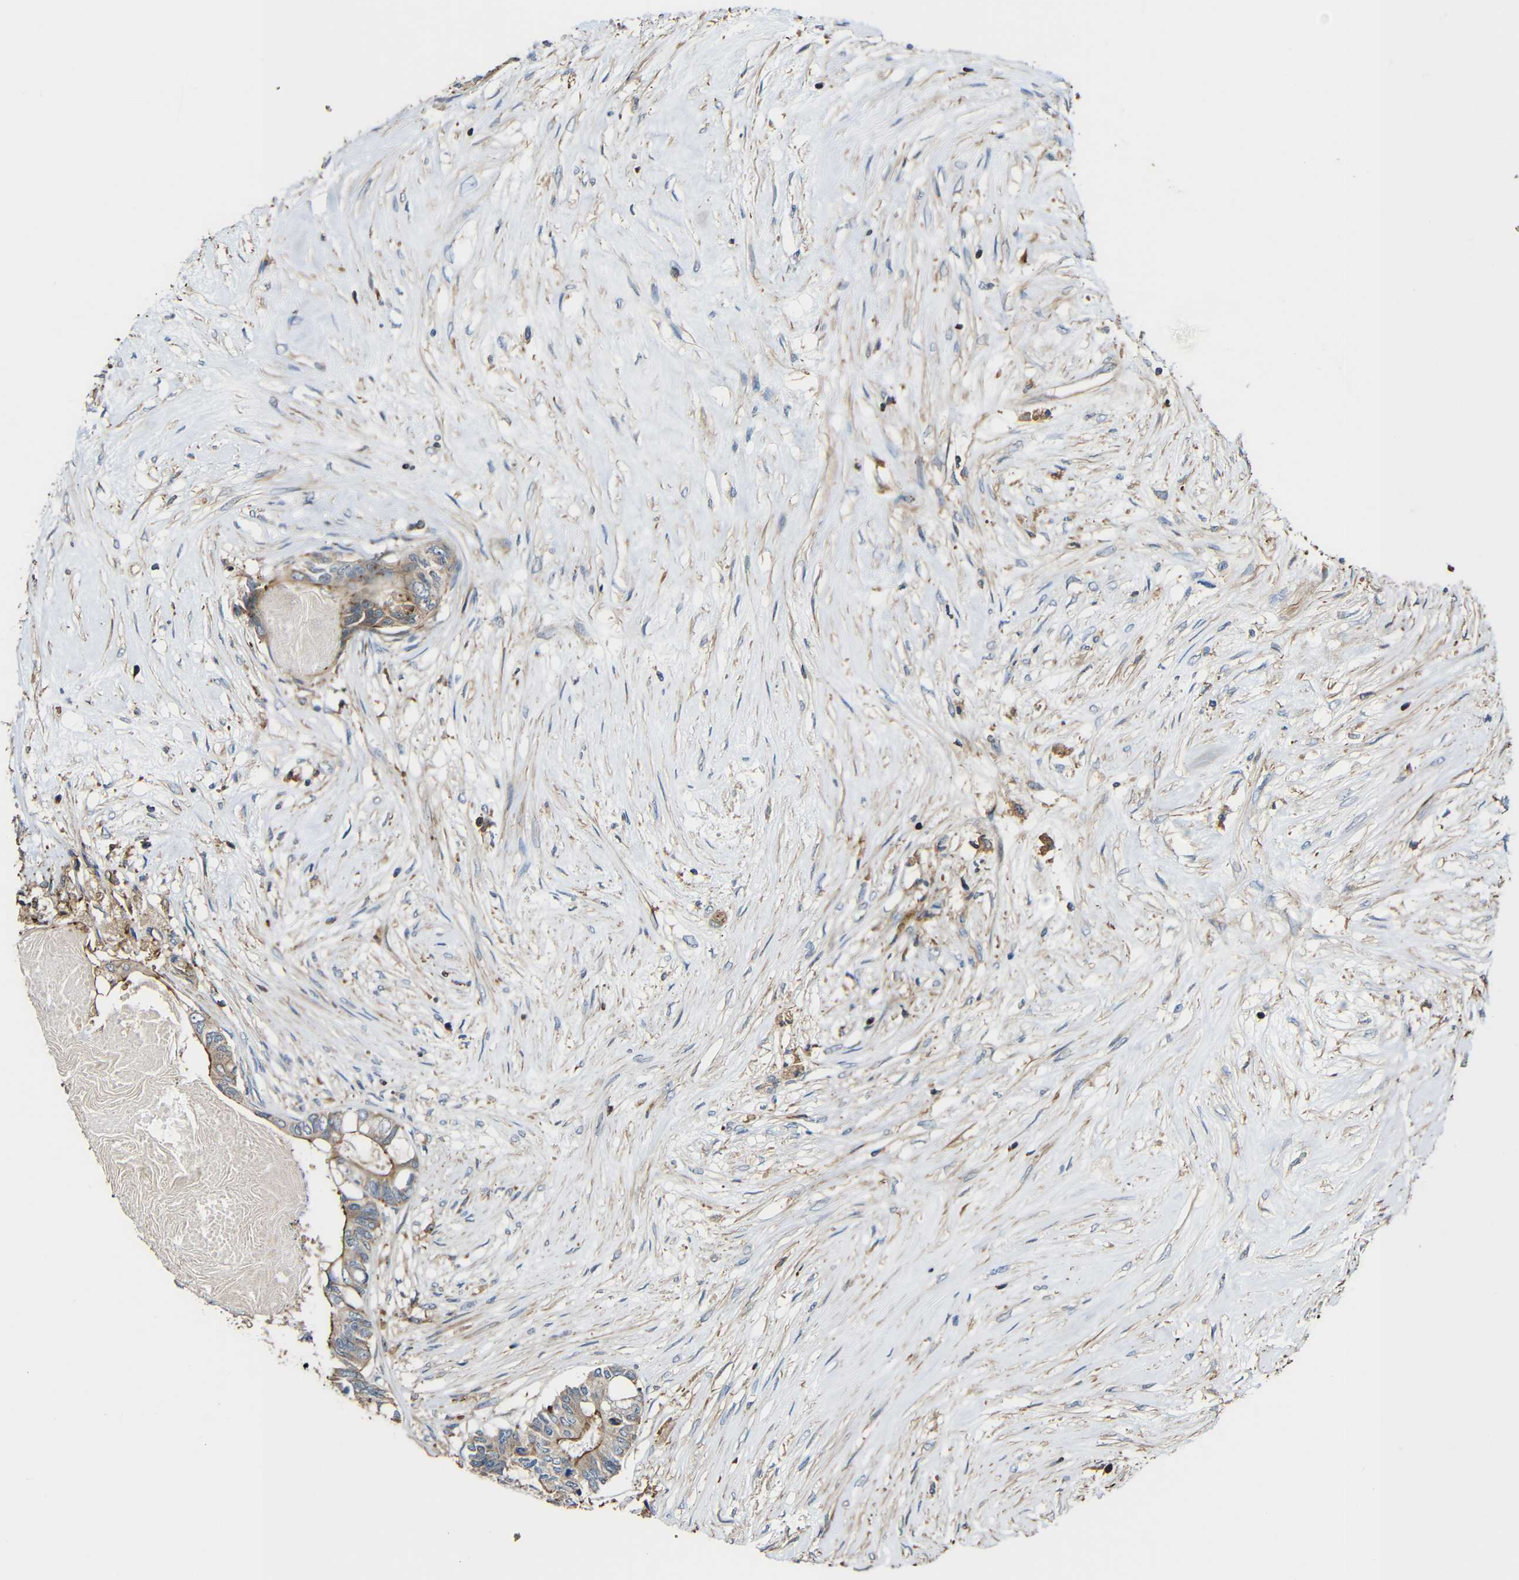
{"staining": {"intensity": "weak", "quantity": ">75%", "location": "cytoplasmic/membranous"}, "tissue": "colorectal cancer", "cell_type": "Tumor cells", "image_type": "cancer", "snomed": [{"axis": "morphology", "description": "Adenocarcinoma, NOS"}, {"axis": "topography", "description": "Rectum"}], "caption": "About >75% of tumor cells in colorectal cancer (adenocarcinoma) show weak cytoplasmic/membranous protein positivity as visualized by brown immunohistochemical staining.", "gene": "RHOT2", "patient": {"sex": "male", "age": 63}}